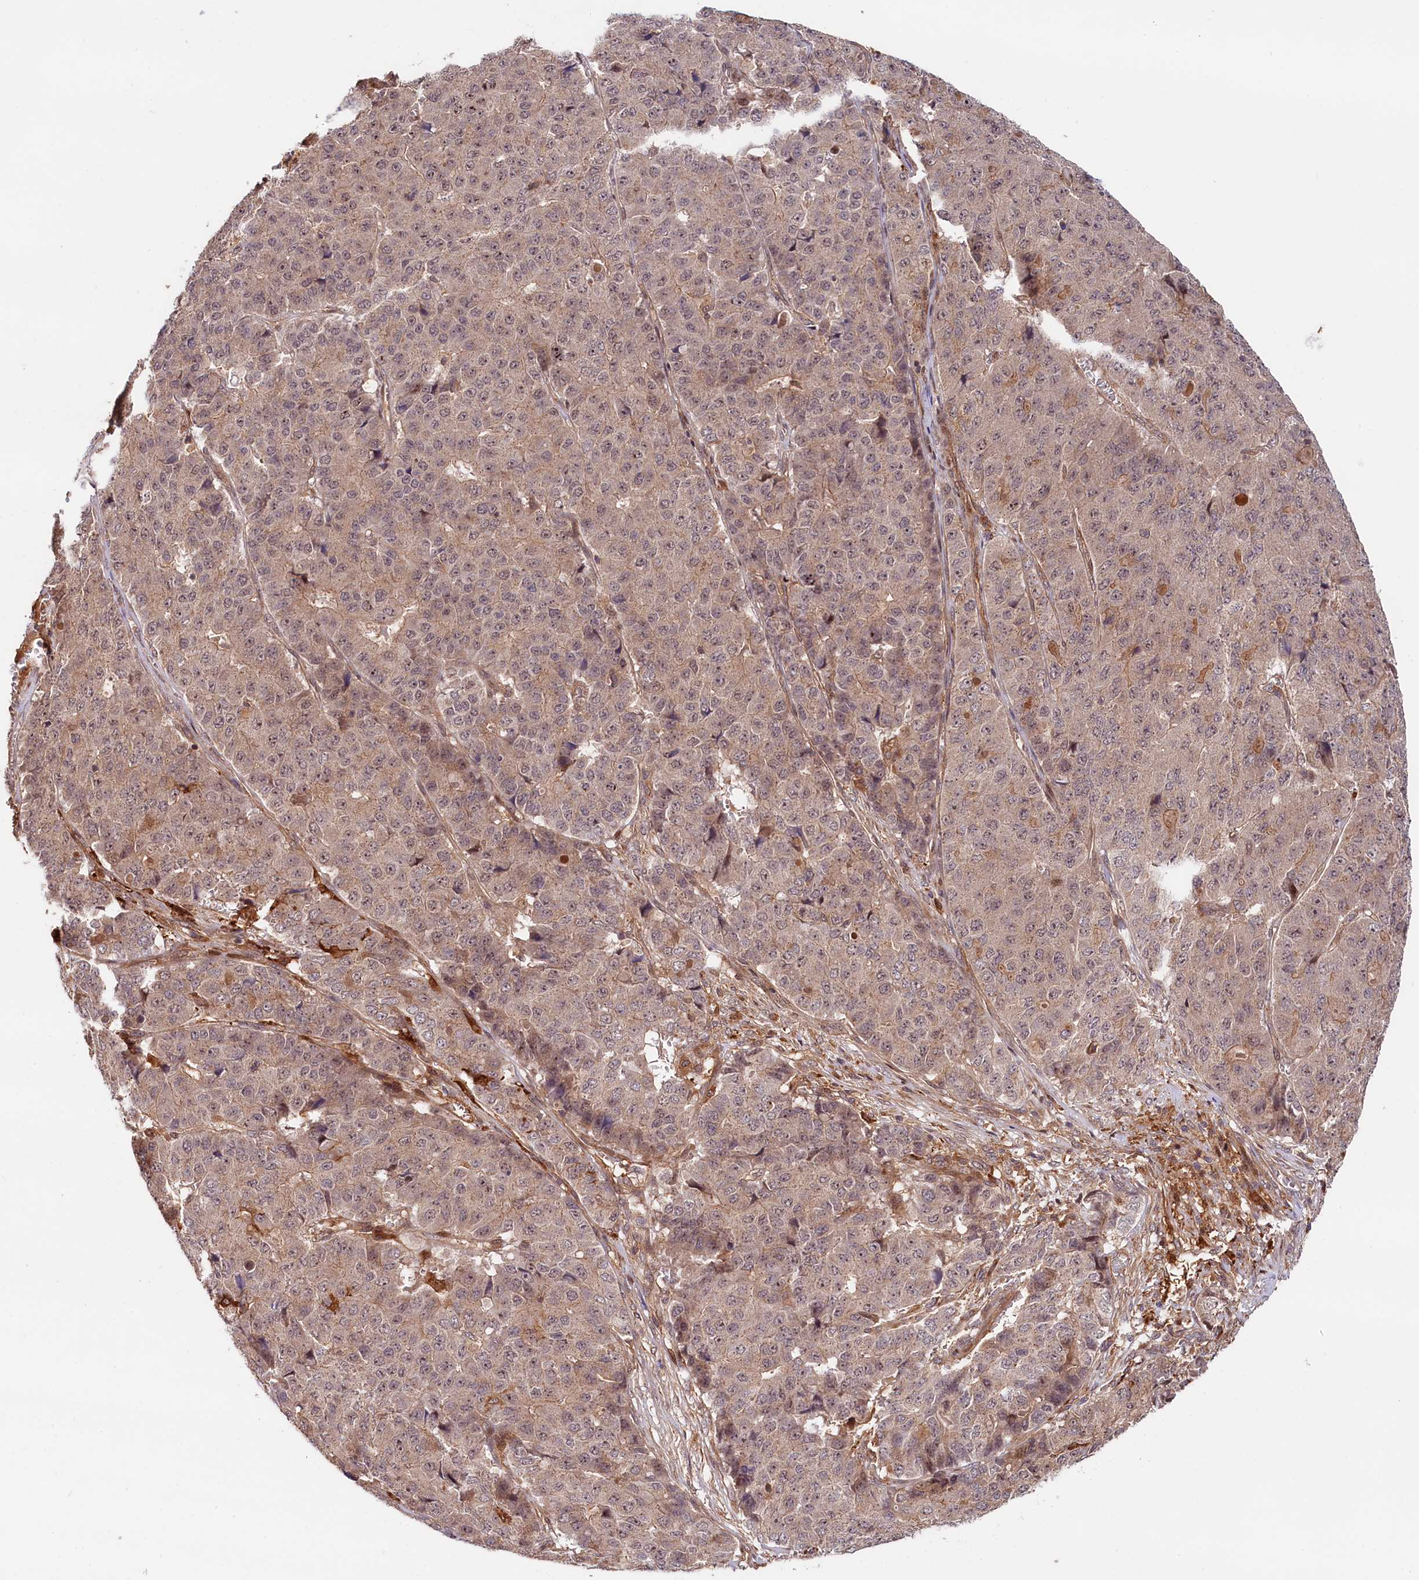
{"staining": {"intensity": "weak", "quantity": ">75%", "location": "cytoplasmic/membranous"}, "tissue": "pancreatic cancer", "cell_type": "Tumor cells", "image_type": "cancer", "snomed": [{"axis": "morphology", "description": "Adenocarcinoma, NOS"}, {"axis": "topography", "description": "Pancreas"}], "caption": "Pancreatic cancer stained for a protein (brown) reveals weak cytoplasmic/membranous positive positivity in approximately >75% of tumor cells.", "gene": "NEDD1", "patient": {"sex": "male", "age": 50}}